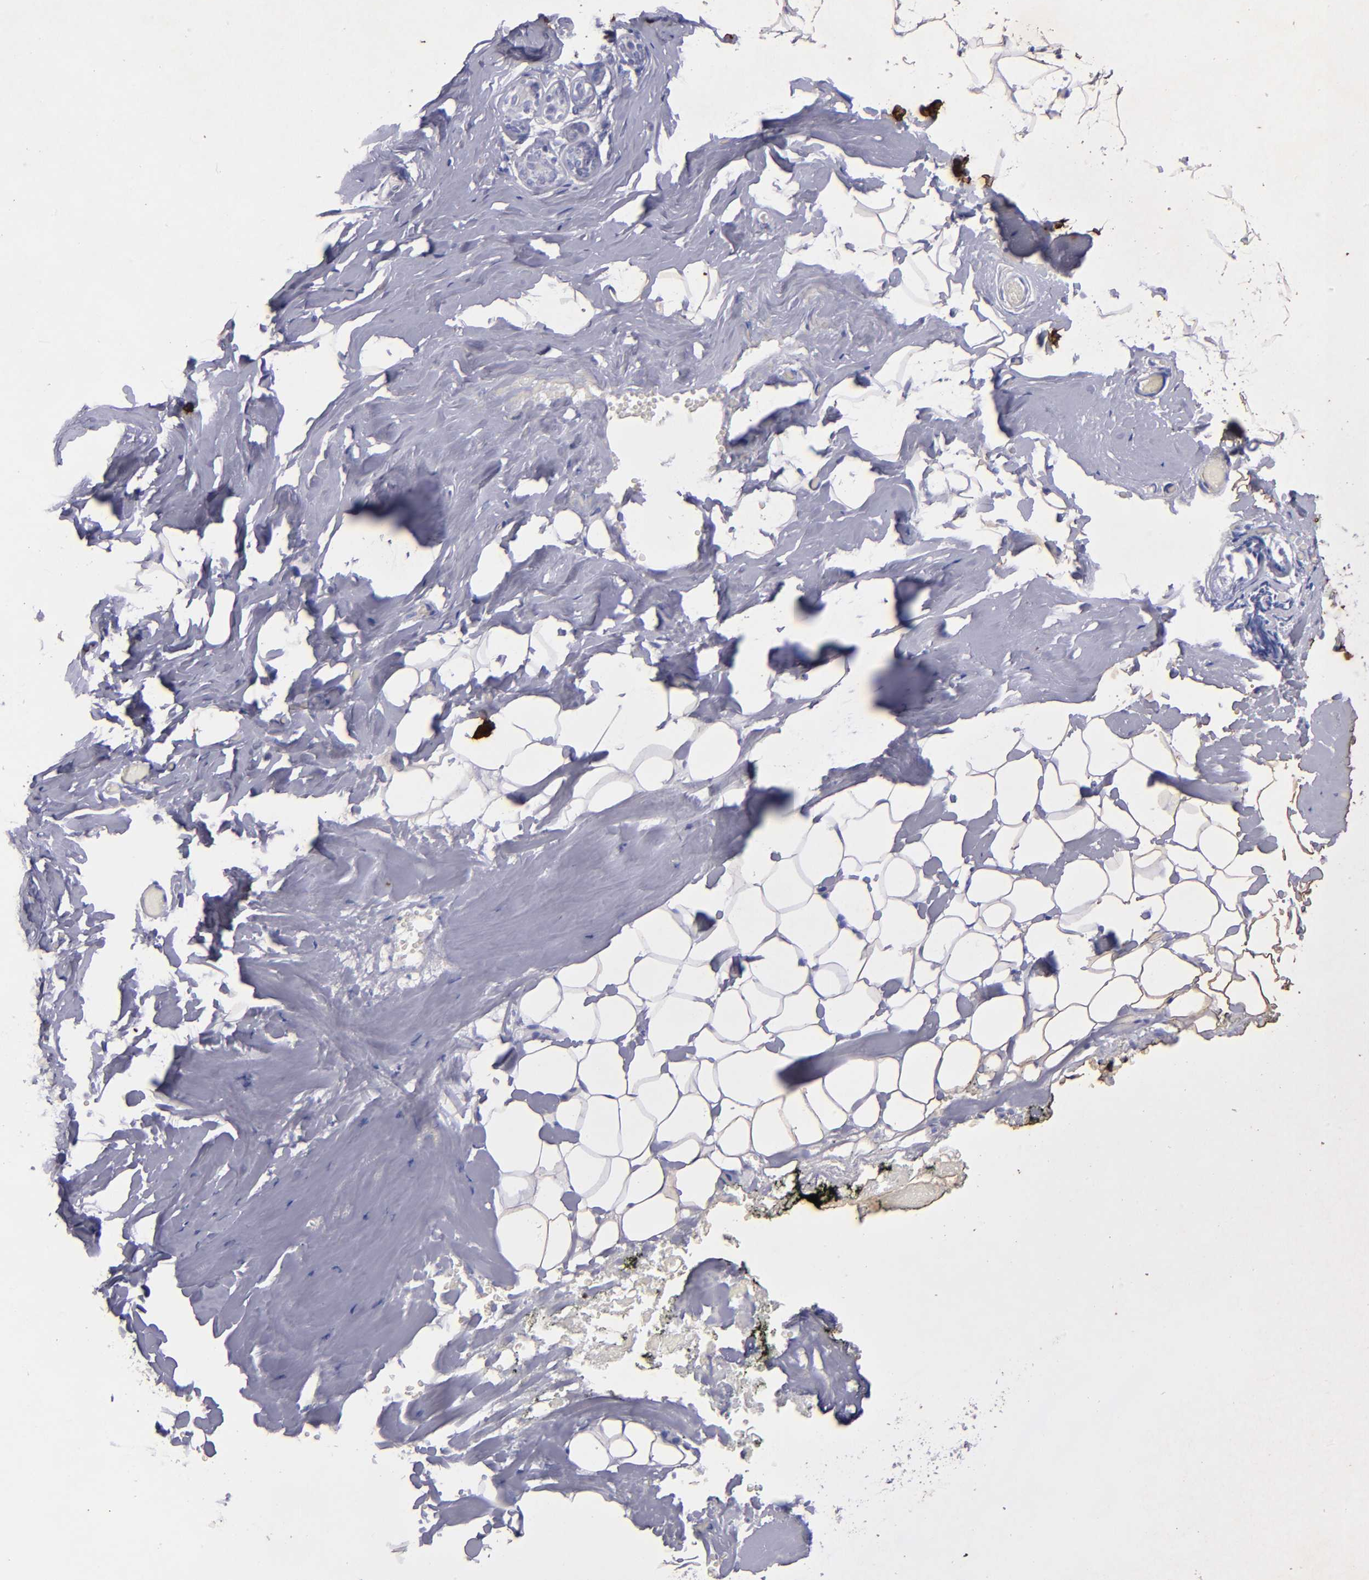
{"staining": {"intensity": "negative", "quantity": "none", "location": "none"}, "tissue": "breast", "cell_type": "Adipocytes", "image_type": "normal", "snomed": [{"axis": "morphology", "description": "Normal tissue, NOS"}, {"axis": "topography", "description": "Breast"}, {"axis": "topography", "description": "Soft tissue"}], "caption": "Breast stained for a protein using IHC demonstrates no expression adipocytes.", "gene": "TG", "patient": {"sex": "female", "age": 75}}